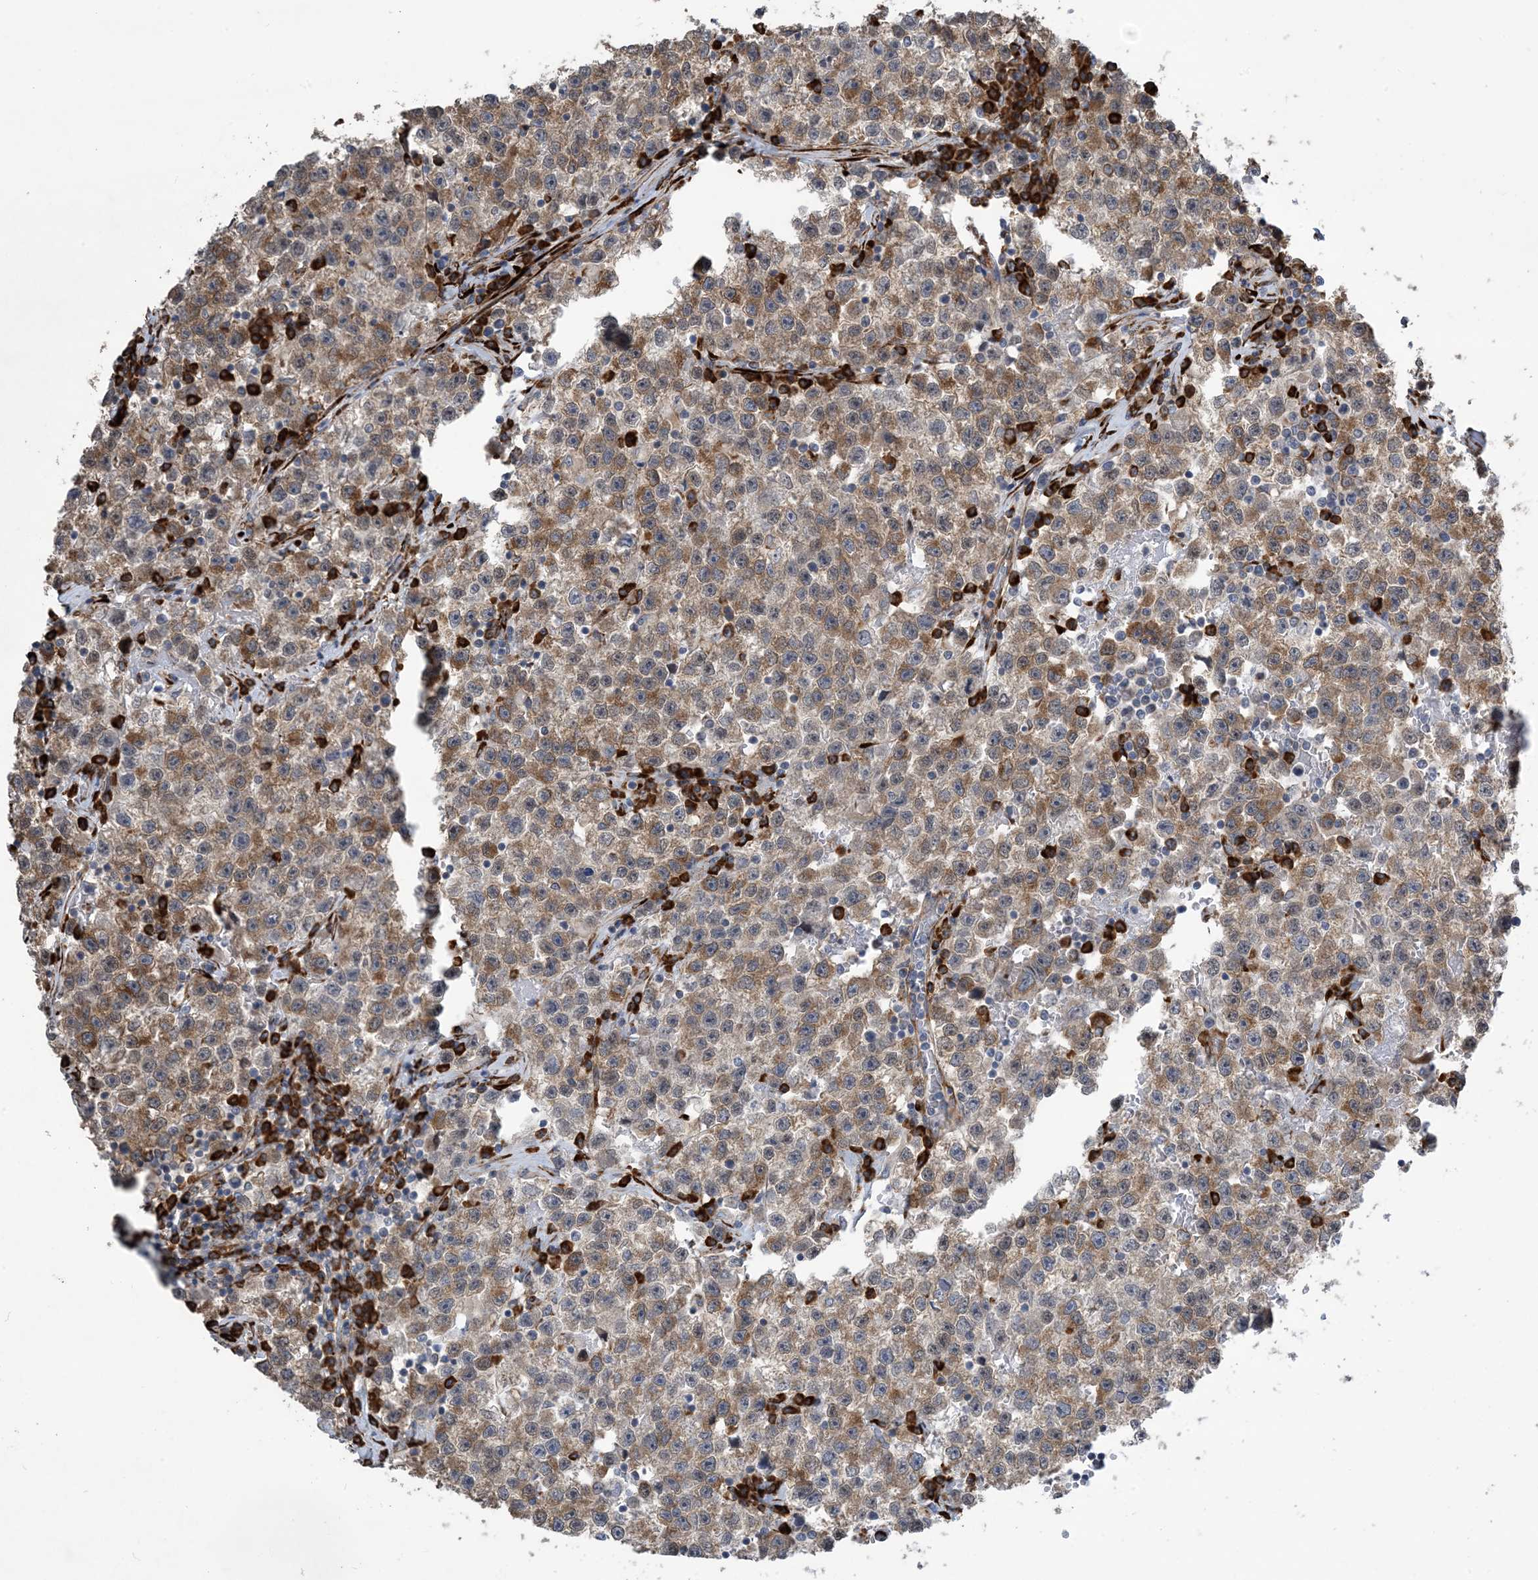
{"staining": {"intensity": "moderate", "quantity": "25%-75%", "location": "cytoplasmic/membranous"}, "tissue": "testis cancer", "cell_type": "Tumor cells", "image_type": "cancer", "snomed": [{"axis": "morphology", "description": "Seminoma, NOS"}, {"axis": "topography", "description": "Testis"}], "caption": "Immunohistochemistry (IHC) image of testis cancer stained for a protein (brown), which exhibits medium levels of moderate cytoplasmic/membranous staining in approximately 25%-75% of tumor cells.", "gene": "ZBTB45", "patient": {"sex": "male", "age": 22}}